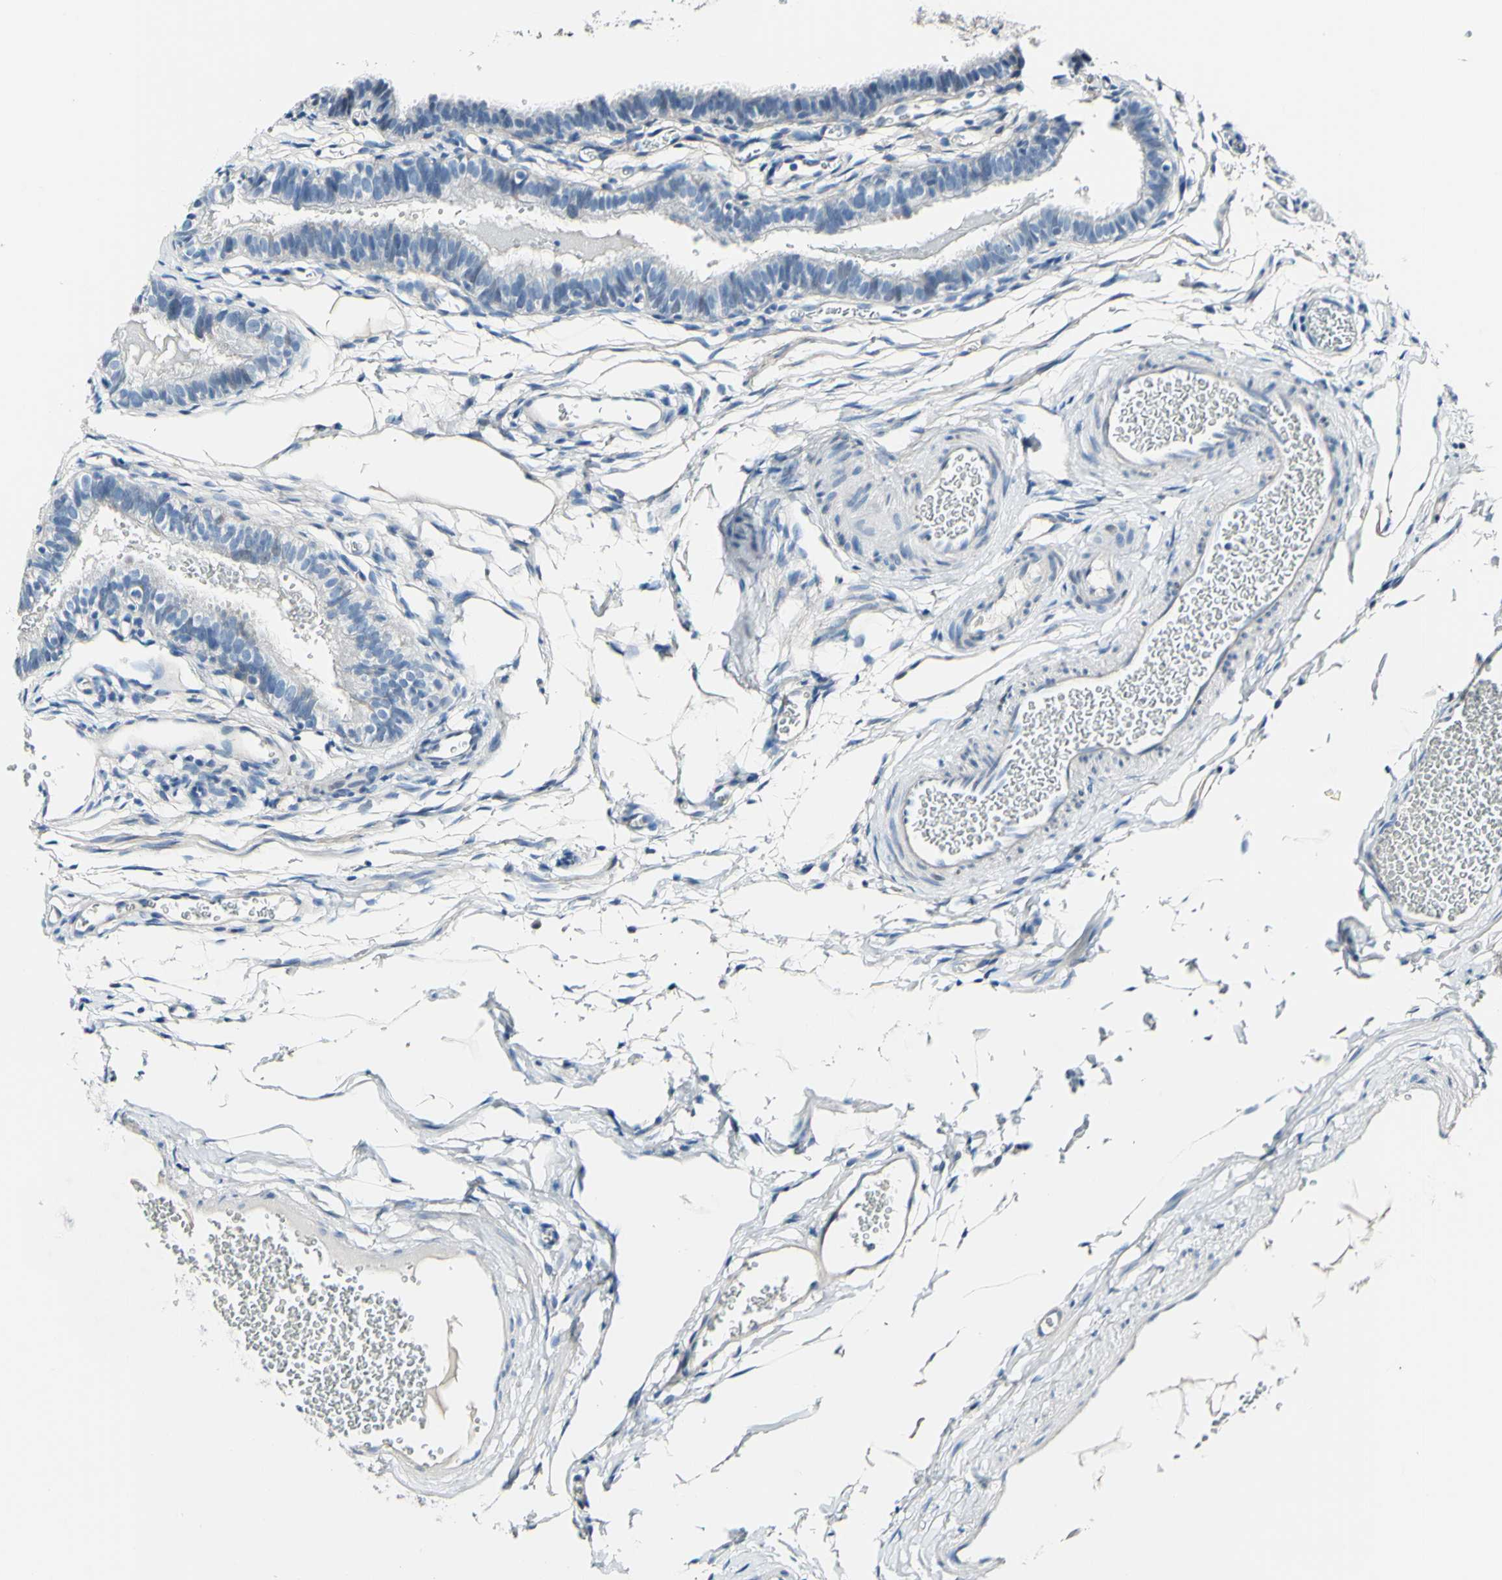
{"staining": {"intensity": "negative", "quantity": "none", "location": "none"}, "tissue": "fallopian tube", "cell_type": "Glandular cells", "image_type": "normal", "snomed": [{"axis": "morphology", "description": "Normal tissue, NOS"}, {"axis": "topography", "description": "Fallopian tube"}, {"axis": "topography", "description": "Placenta"}], "caption": "Glandular cells are negative for brown protein staining in normal fallopian tube. The staining was performed using DAB to visualize the protein expression in brown, while the nuclei were stained in blue with hematoxylin (Magnification: 20x).", "gene": "COL6A3", "patient": {"sex": "female", "age": 34}}